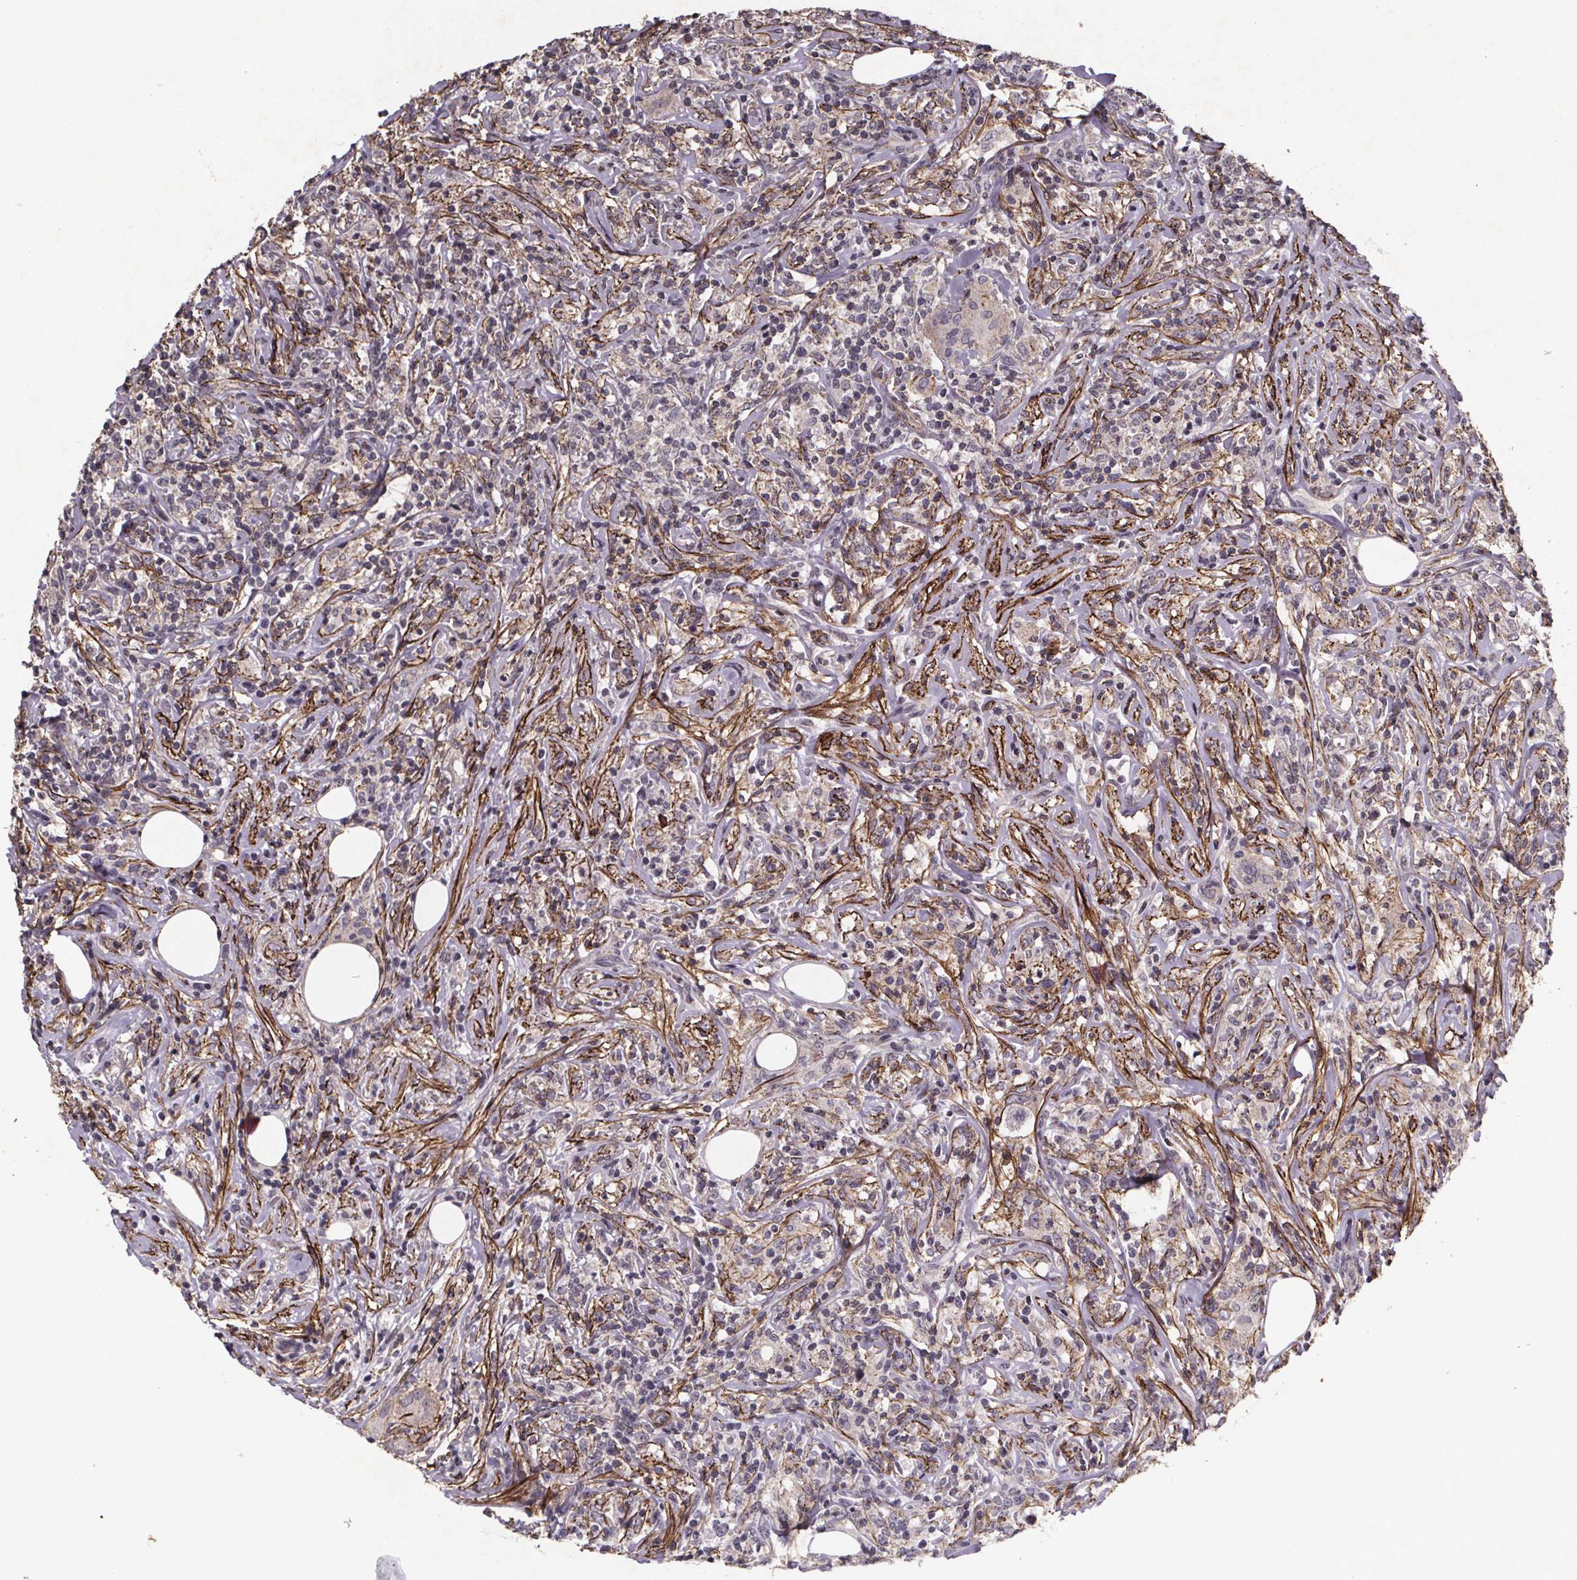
{"staining": {"intensity": "negative", "quantity": "none", "location": "none"}, "tissue": "lymphoma", "cell_type": "Tumor cells", "image_type": "cancer", "snomed": [{"axis": "morphology", "description": "Malignant lymphoma, non-Hodgkin's type, High grade"}, {"axis": "topography", "description": "Lymph node"}], "caption": "Tumor cells are negative for brown protein staining in lymphoma.", "gene": "PALLD", "patient": {"sex": "female", "age": 84}}